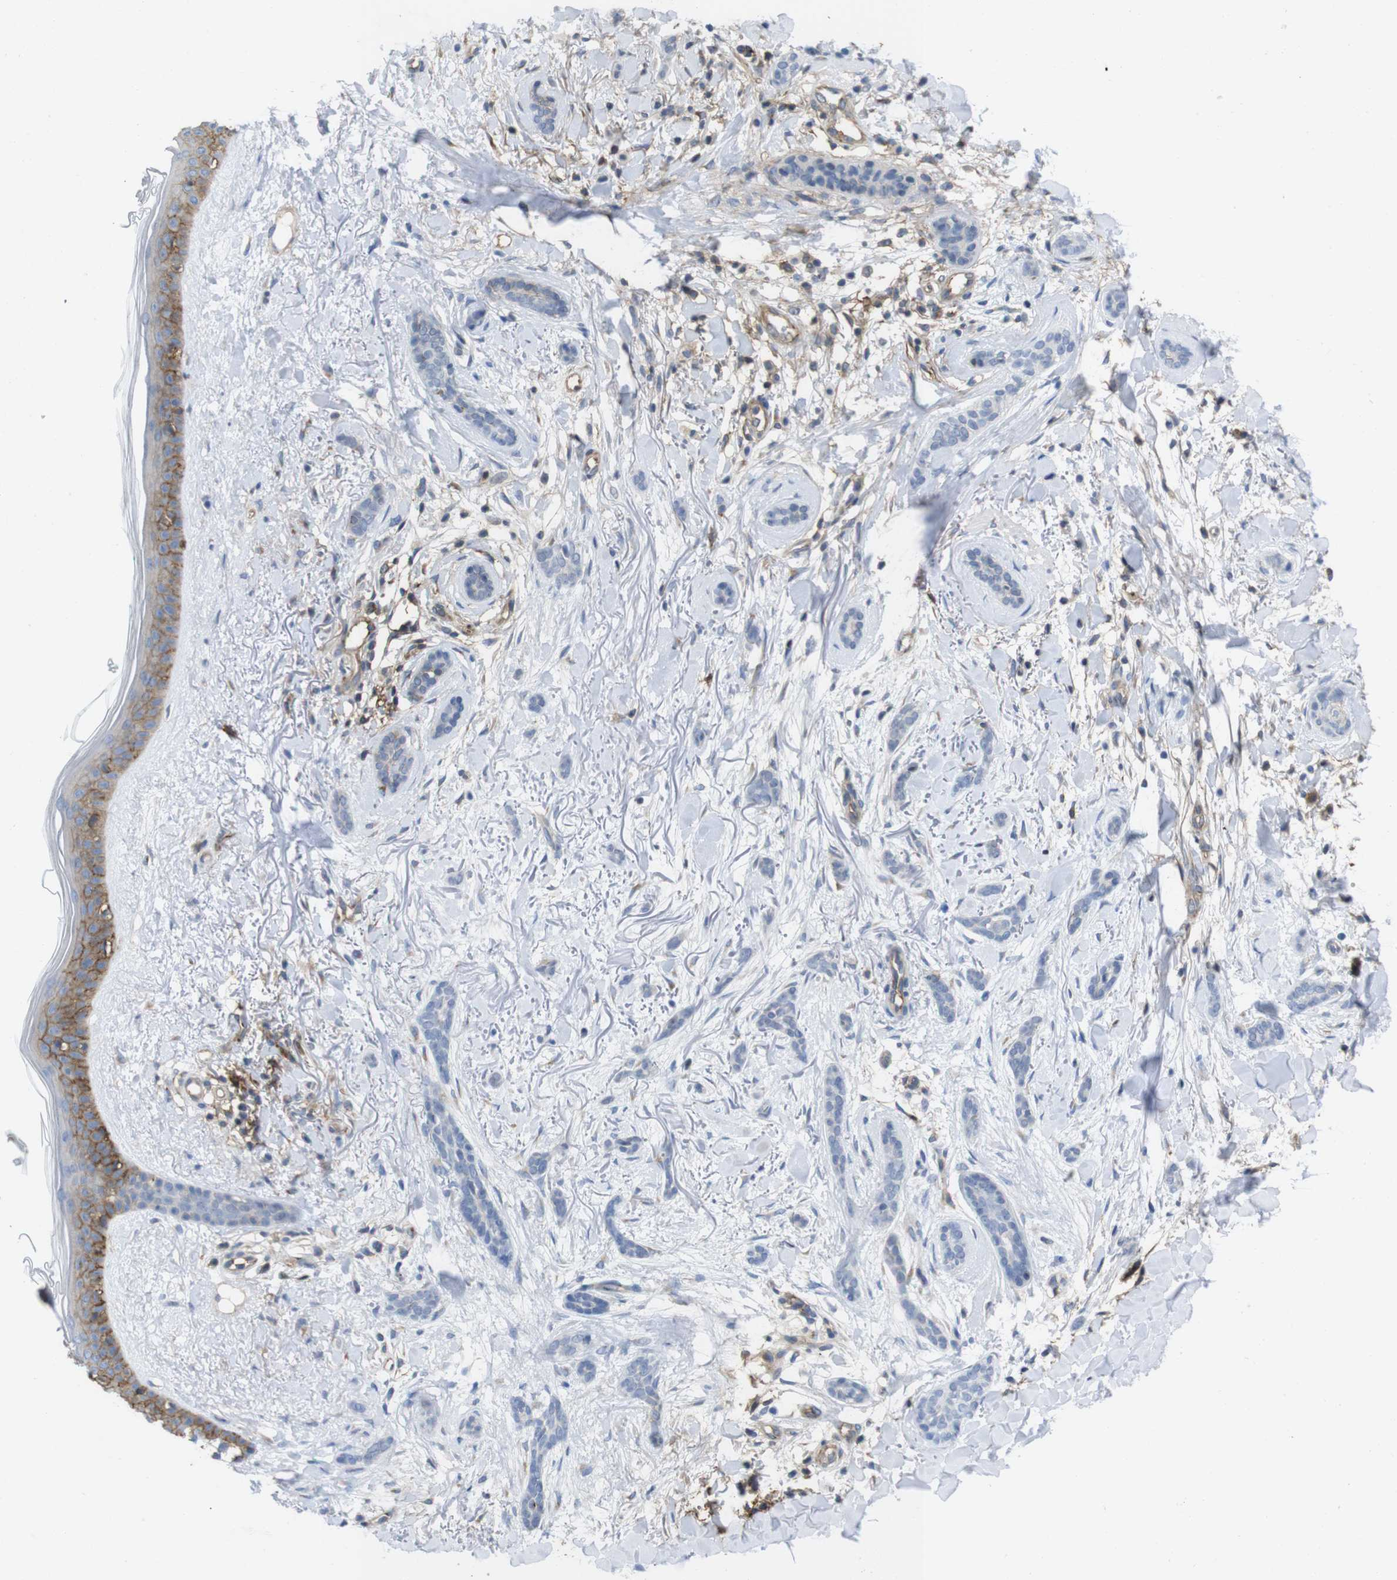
{"staining": {"intensity": "negative", "quantity": "none", "location": "none"}, "tissue": "skin cancer", "cell_type": "Tumor cells", "image_type": "cancer", "snomed": [{"axis": "morphology", "description": "Basal cell carcinoma"}, {"axis": "morphology", "description": "Adnexal tumor, benign"}, {"axis": "topography", "description": "Skin"}], "caption": "This is an immunohistochemistry histopathology image of human skin benign adnexal tumor. There is no expression in tumor cells.", "gene": "CCR6", "patient": {"sex": "female", "age": 42}}